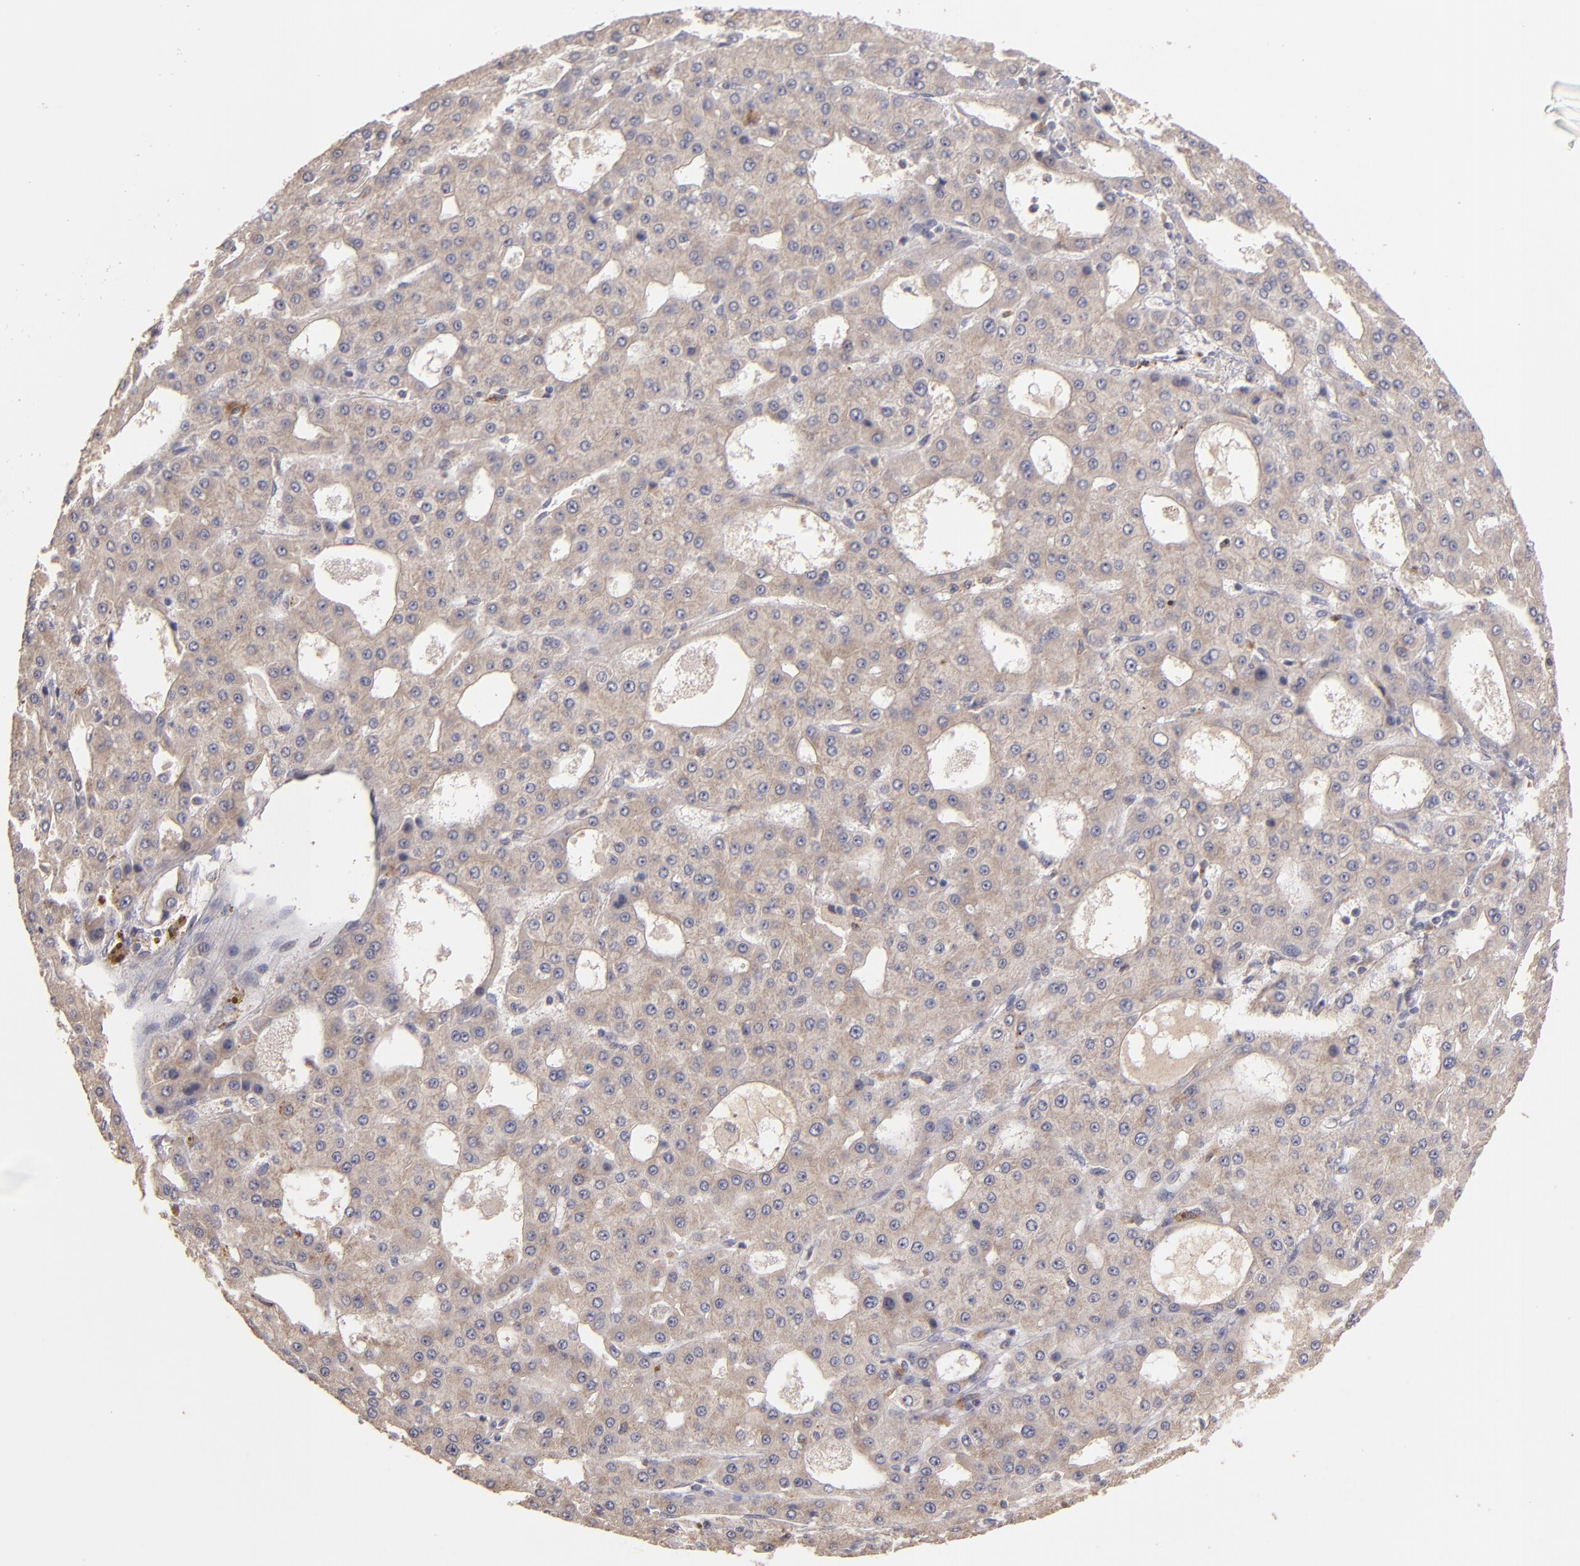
{"staining": {"intensity": "weak", "quantity": ">75%", "location": "cytoplasmic/membranous"}, "tissue": "liver cancer", "cell_type": "Tumor cells", "image_type": "cancer", "snomed": [{"axis": "morphology", "description": "Carcinoma, Hepatocellular, NOS"}, {"axis": "topography", "description": "Liver"}], "caption": "Immunohistochemical staining of liver cancer (hepatocellular carcinoma) reveals low levels of weak cytoplasmic/membranous expression in approximately >75% of tumor cells. (DAB (3,3'-diaminobenzidine) IHC, brown staining for protein, blue staining for nuclei).", "gene": "UPF3B", "patient": {"sex": "male", "age": 47}}